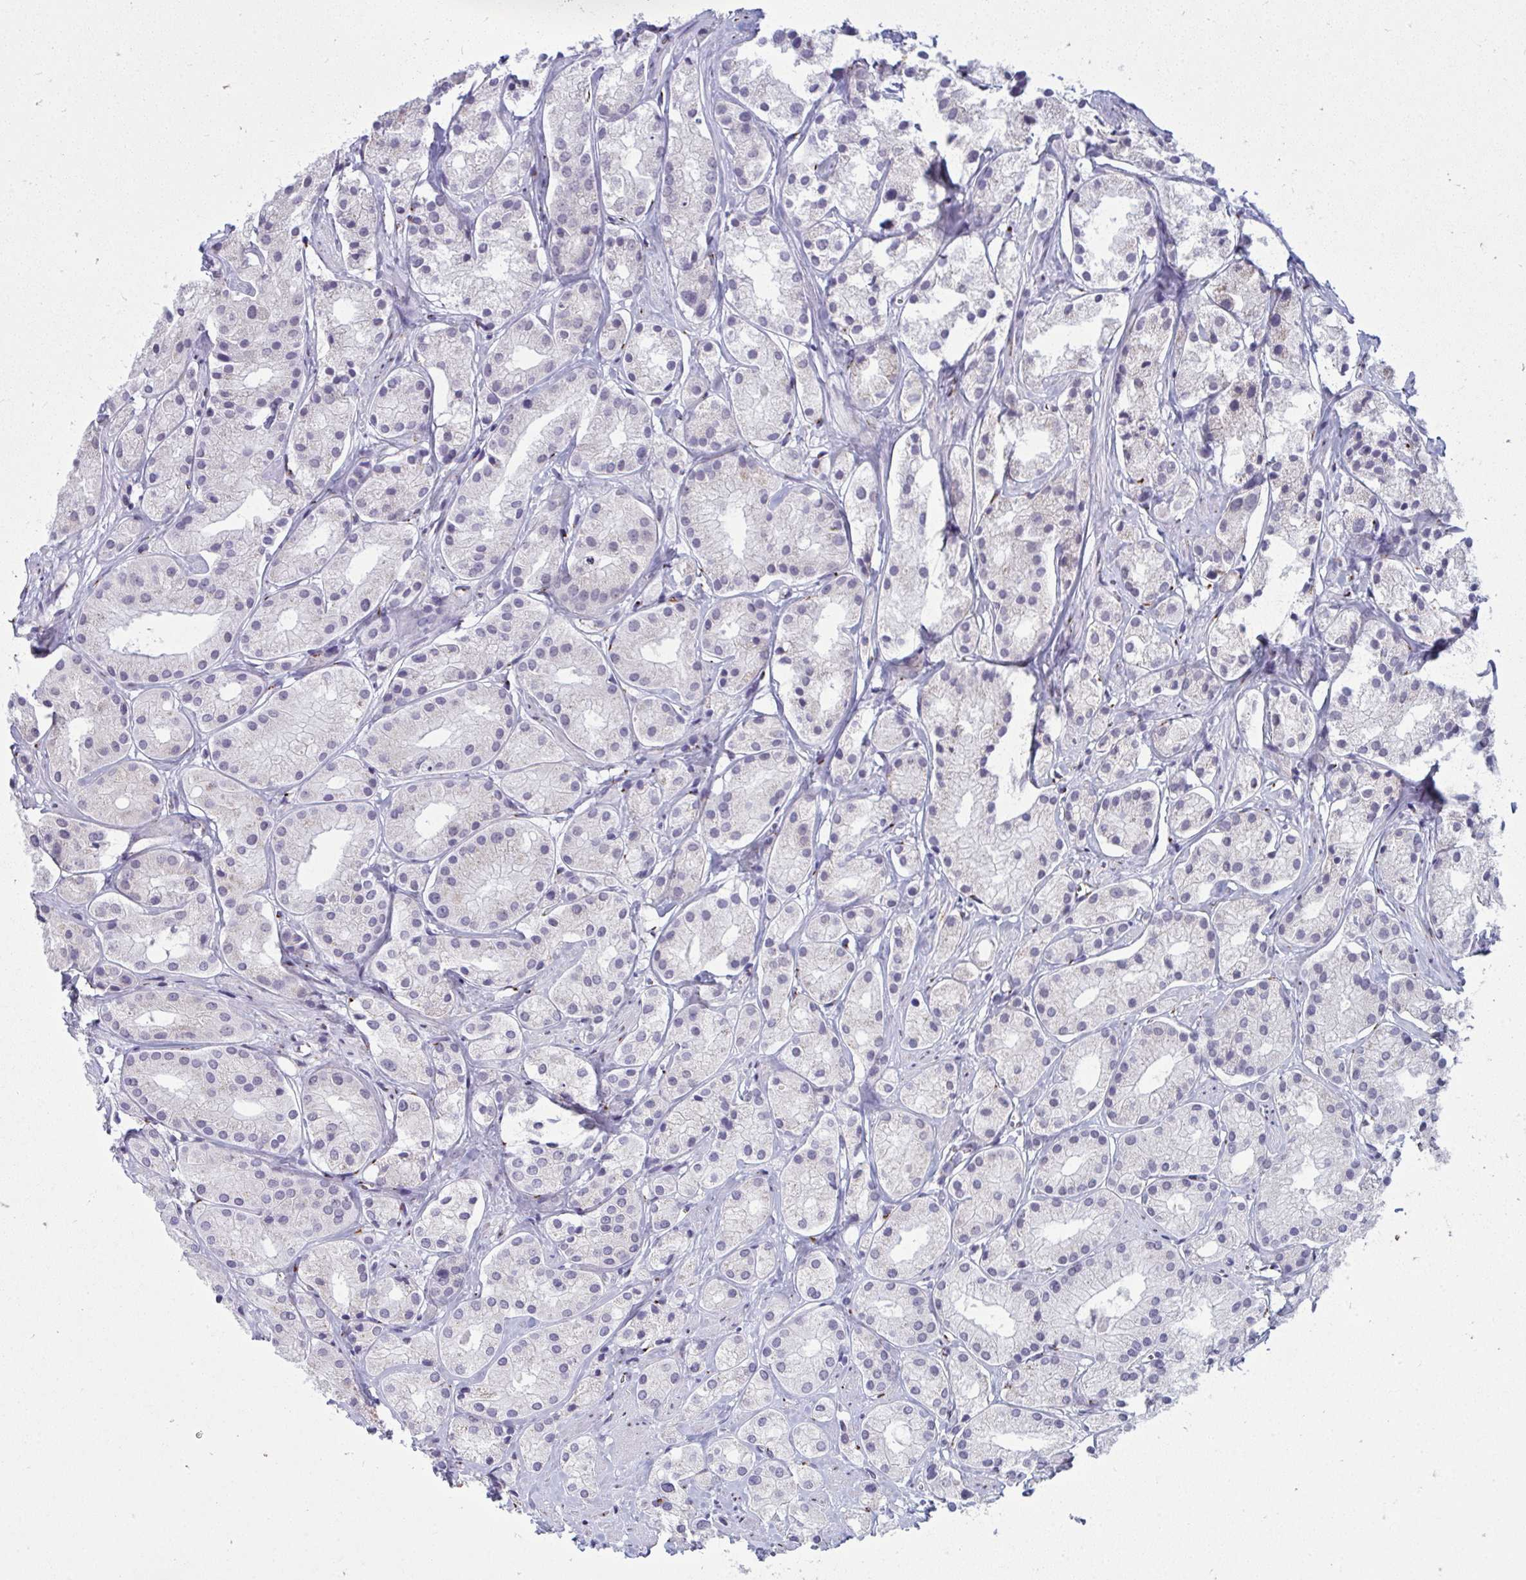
{"staining": {"intensity": "negative", "quantity": "none", "location": "none"}, "tissue": "prostate cancer", "cell_type": "Tumor cells", "image_type": "cancer", "snomed": [{"axis": "morphology", "description": "Adenocarcinoma, Low grade"}, {"axis": "topography", "description": "Prostate"}], "caption": "Micrograph shows no protein expression in tumor cells of prostate adenocarcinoma (low-grade) tissue.", "gene": "DTX4", "patient": {"sex": "male", "age": 69}}